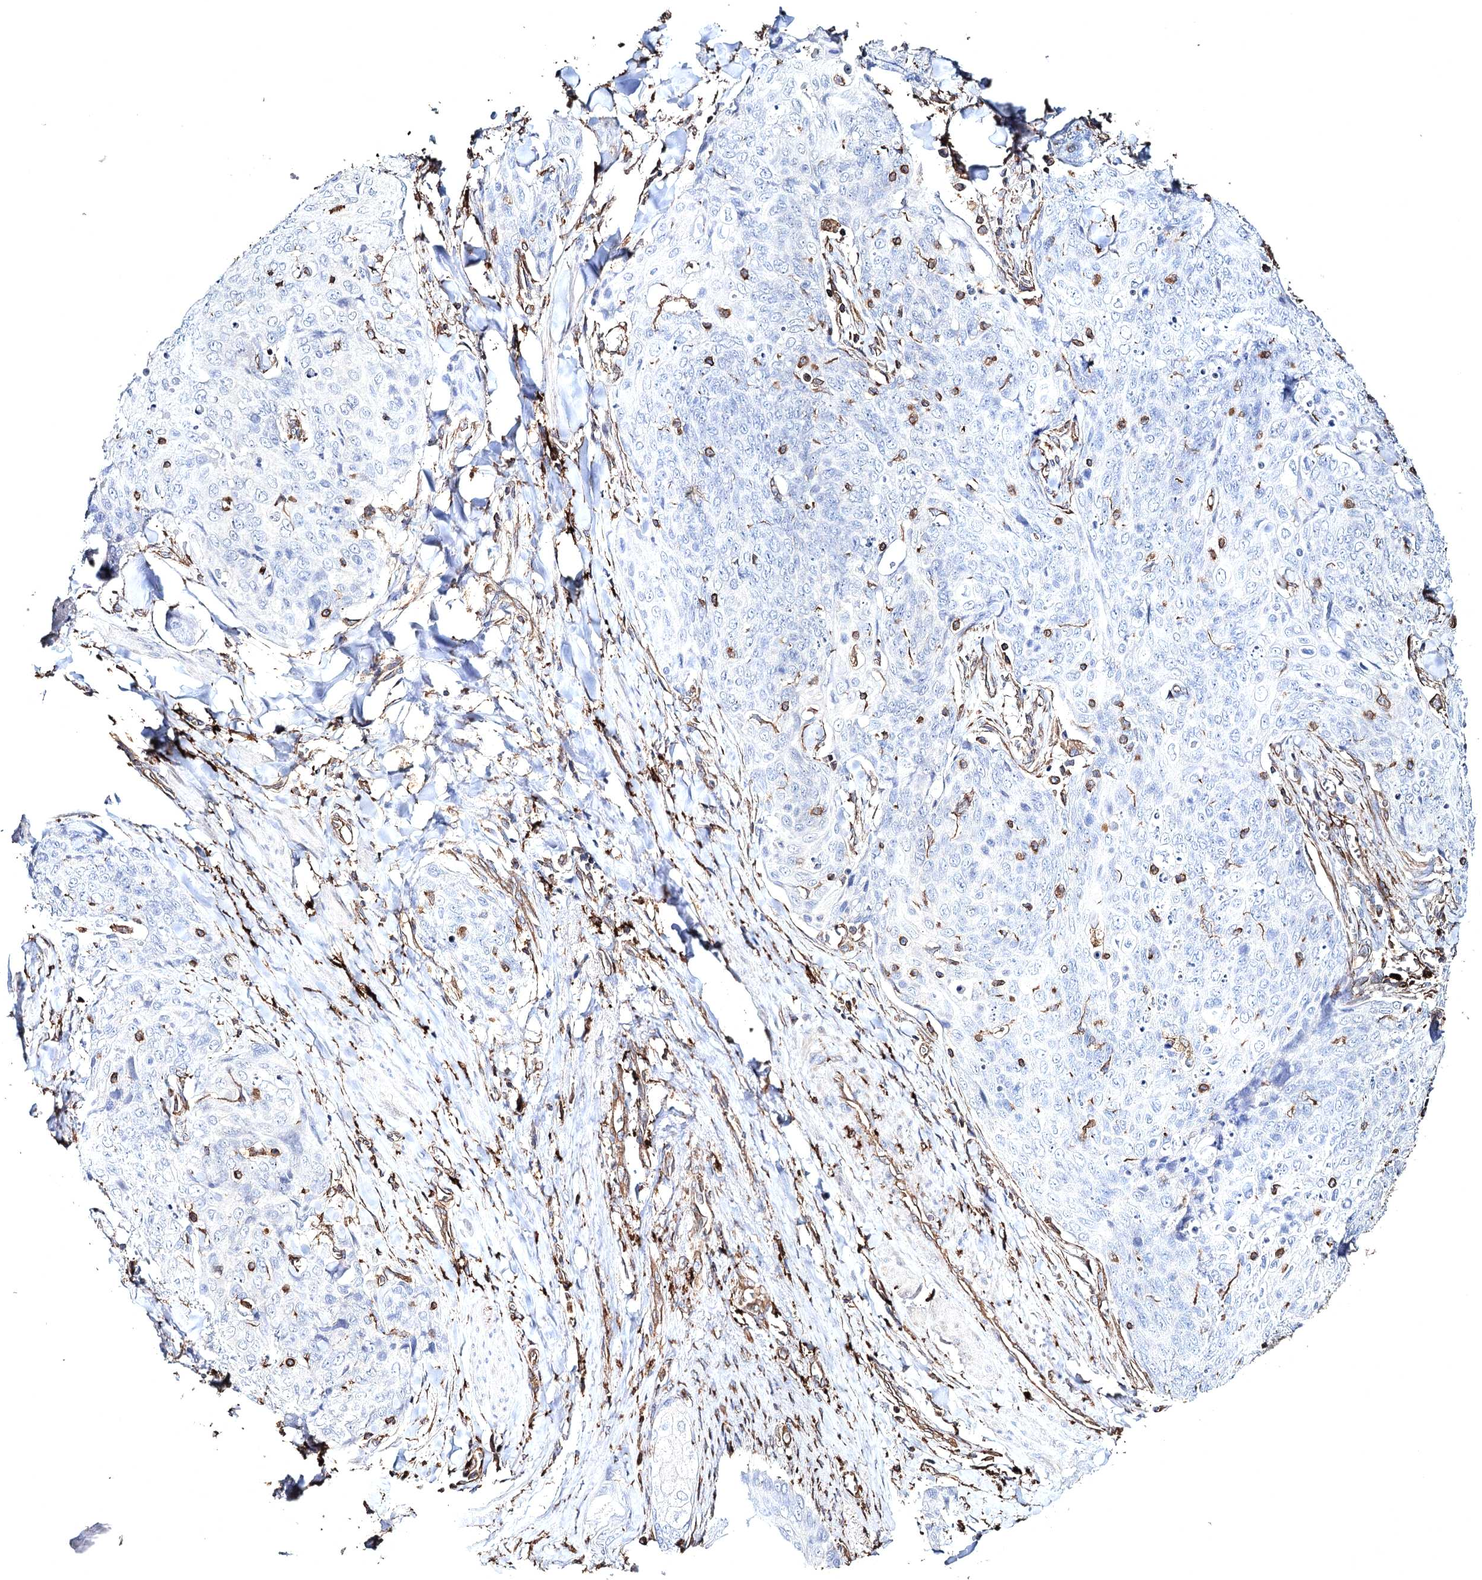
{"staining": {"intensity": "negative", "quantity": "none", "location": "none"}, "tissue": "skin cancer", "cell_type": "Tumor cells", "image_type": "cancer", "snomed": [{"axis": "morphology", "description": "Squamous cell carcinoma, NOS"}, {"axis": "topography", "description": "Skin"}, {"axis": "topography", "description": "Vulva"}], "caption": "Skin cancer was stained to show a protein in brown. There is no significant positivity in tumor cells. (Stains: DAB (3,3'-diaminobenzidine) IHC with hematoxylin counter stain, Microscopy: brightfield microscopy at high magnification).", "gene": "CLEC4M", "patient": {"sex": "female", "age": 85}}